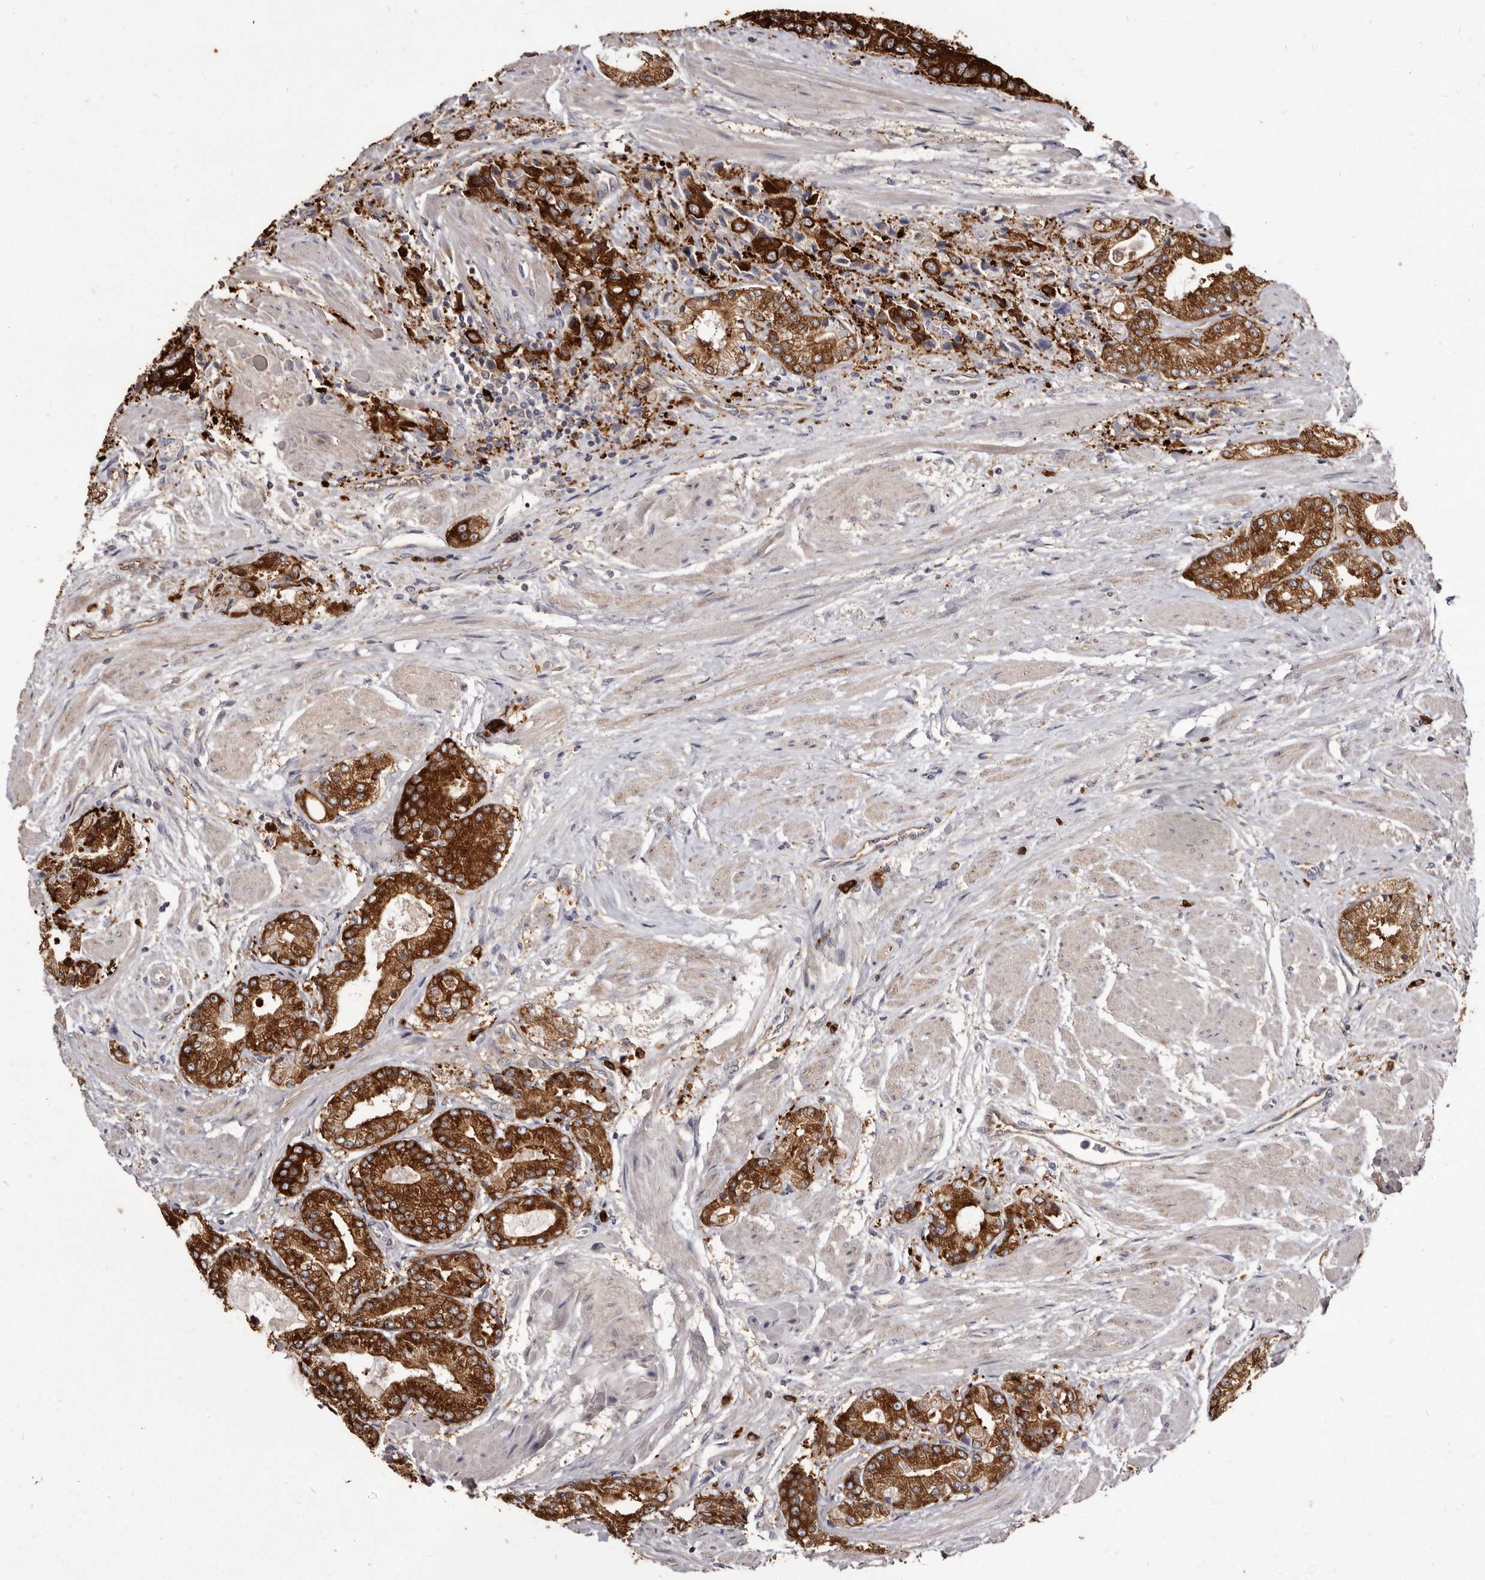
{"staining": {"intensity": "strong", "quantity": ">75%", "location": "cytoplasmic/membranous"}, "tissue": "prostate cancer", "cell_type": "Tumor cells", "image_type": "cancer", "snomed": [{"axis": "morphology", "description": "Adenocarcinoma, High grade"}, {"axis": "topography", "description": "Prostate"}], "caption": "Tumor cells demonstrate high levels of strong cytoplasmic/membranous staining in approximately >75% of cells in human prostate cancer.", "gene": "TPD52", "patient": {"sex": "male", "age": 50}}